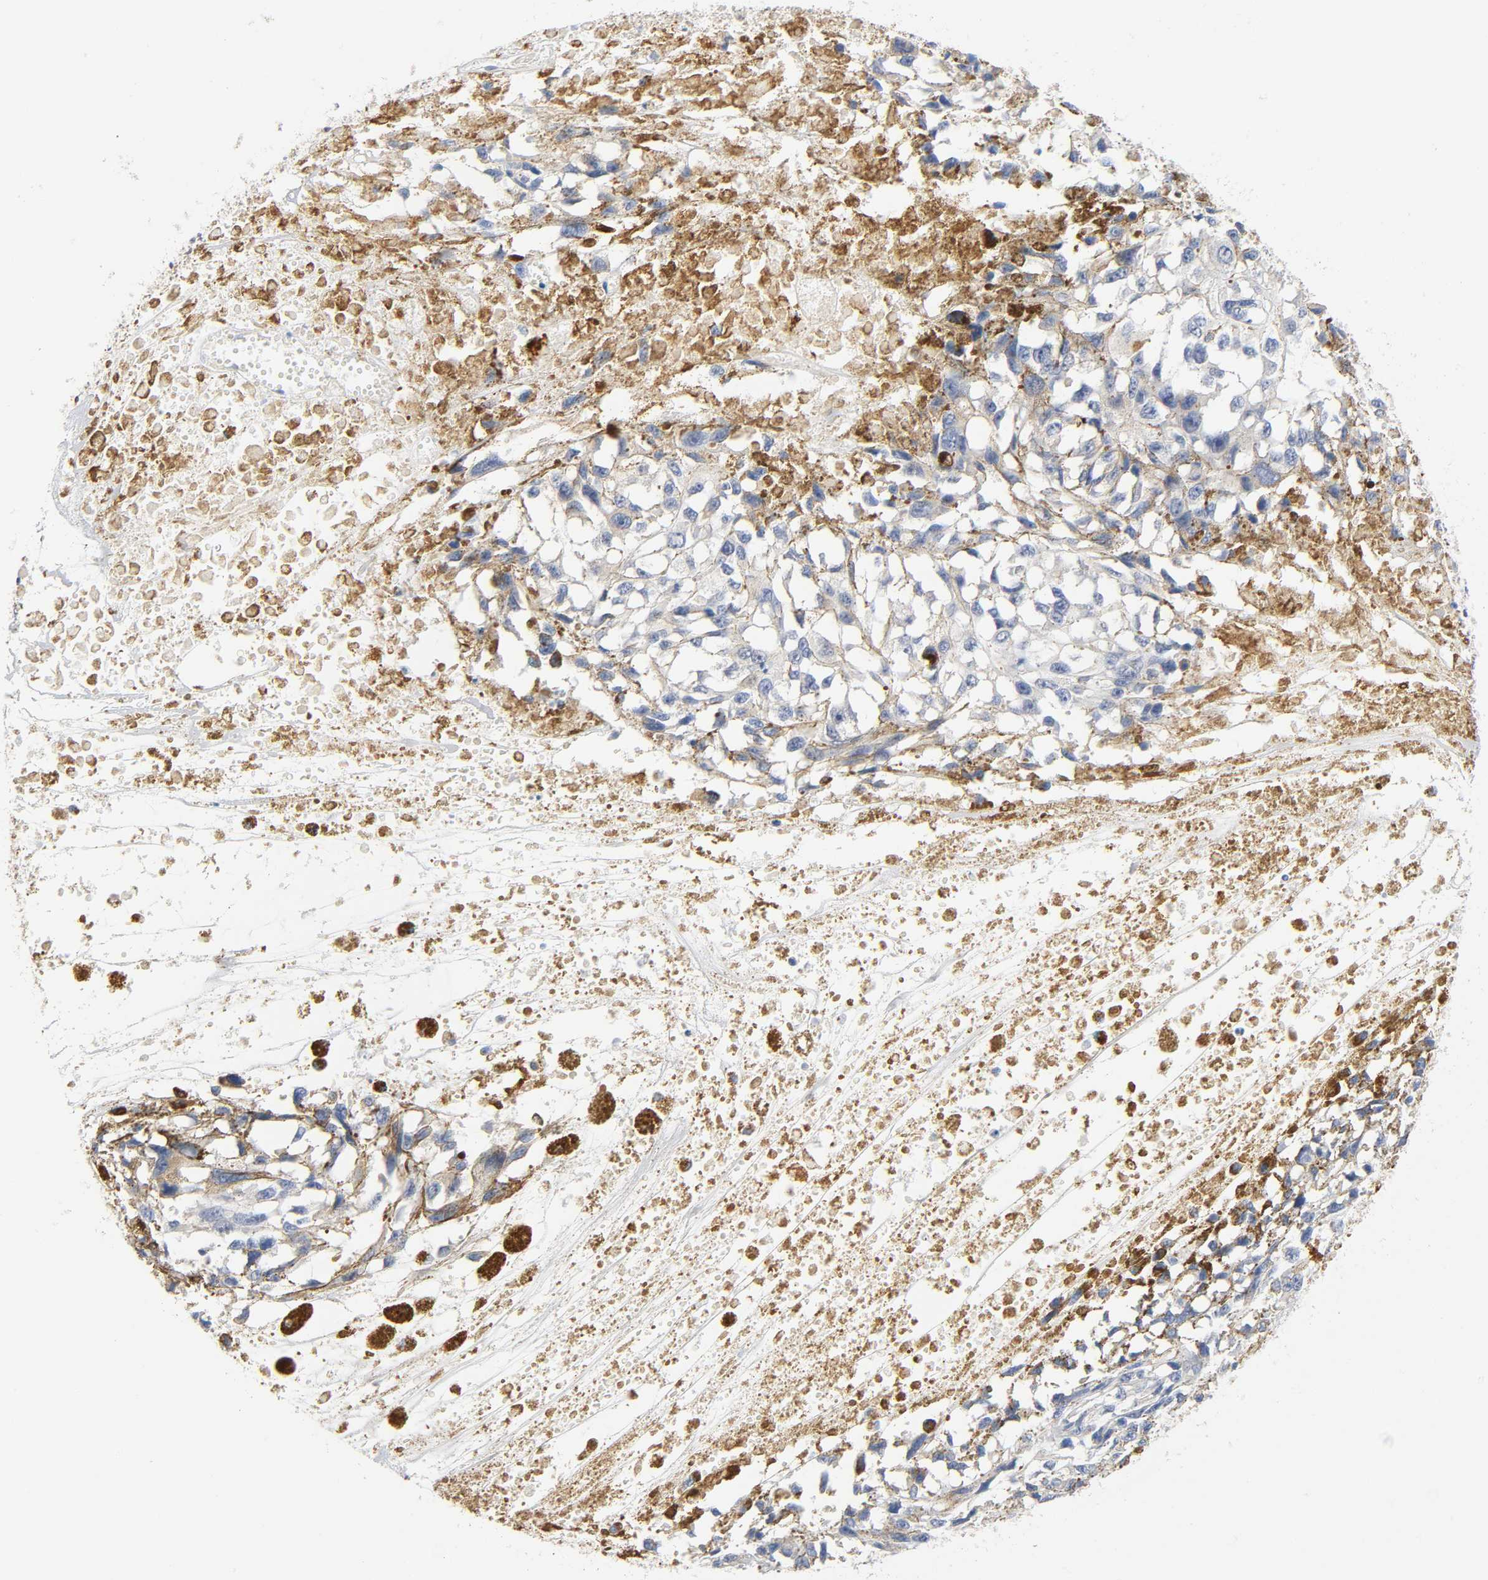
{"staining": {"intensity": "moderate", "quantity": "25%-75%", "location": "cytoplasmic/membranous"}, "tissue": "melanoma", "cell_type": "Tumor cells", "image_type": "cancer", "snomed": [{"axis": "morphology", "description": "Malignant melanoma, Metastatic site"}, {"axis": "topography", "description": "Lymph node"}], "caption": "A brown stain shows moderate cytoplasmic/membranous positivity of a protein in human melanoma tumor cells.", "gene": "UCKL1", "patient": {"sex": "male", "age": 59}}